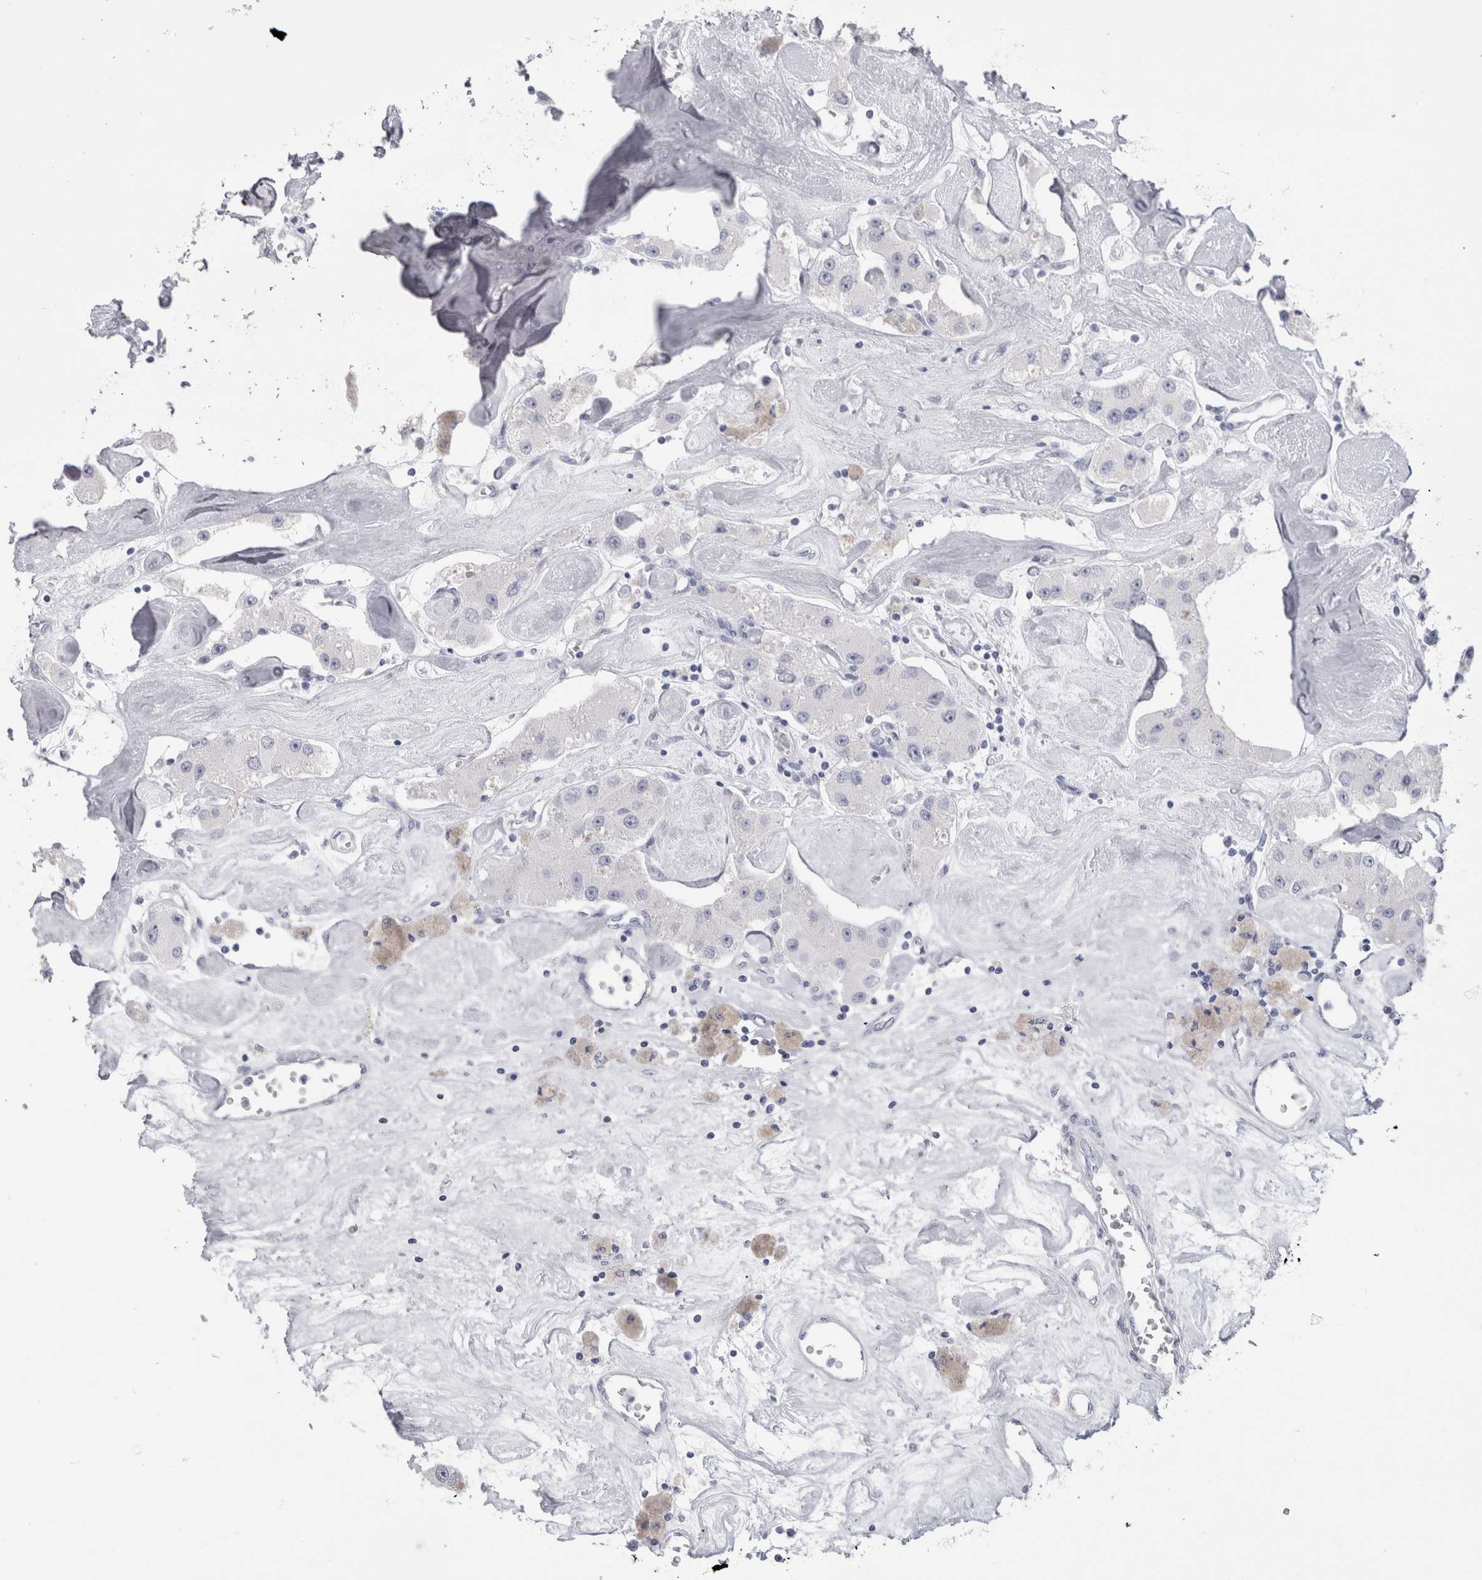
{"staining": {"intensity": "negative", "quantity": "none", "location": "none"}, "tissue": "carcinoid", "cell_type": "Tumor cells", "image_type": "cancer", "snomed": [{"axis": "morphology", "description": "Carcinoid, malignant, NOS"}, {"axis": "topography", "description": "Pancreas"}], "caption": "IHC micrograph of neoplastic tissue: carcinoid stained with DAB displays no significant protein expression in tumor cells.", "gene": "PTH", "patient": {"sex": "male", "age": 41}}